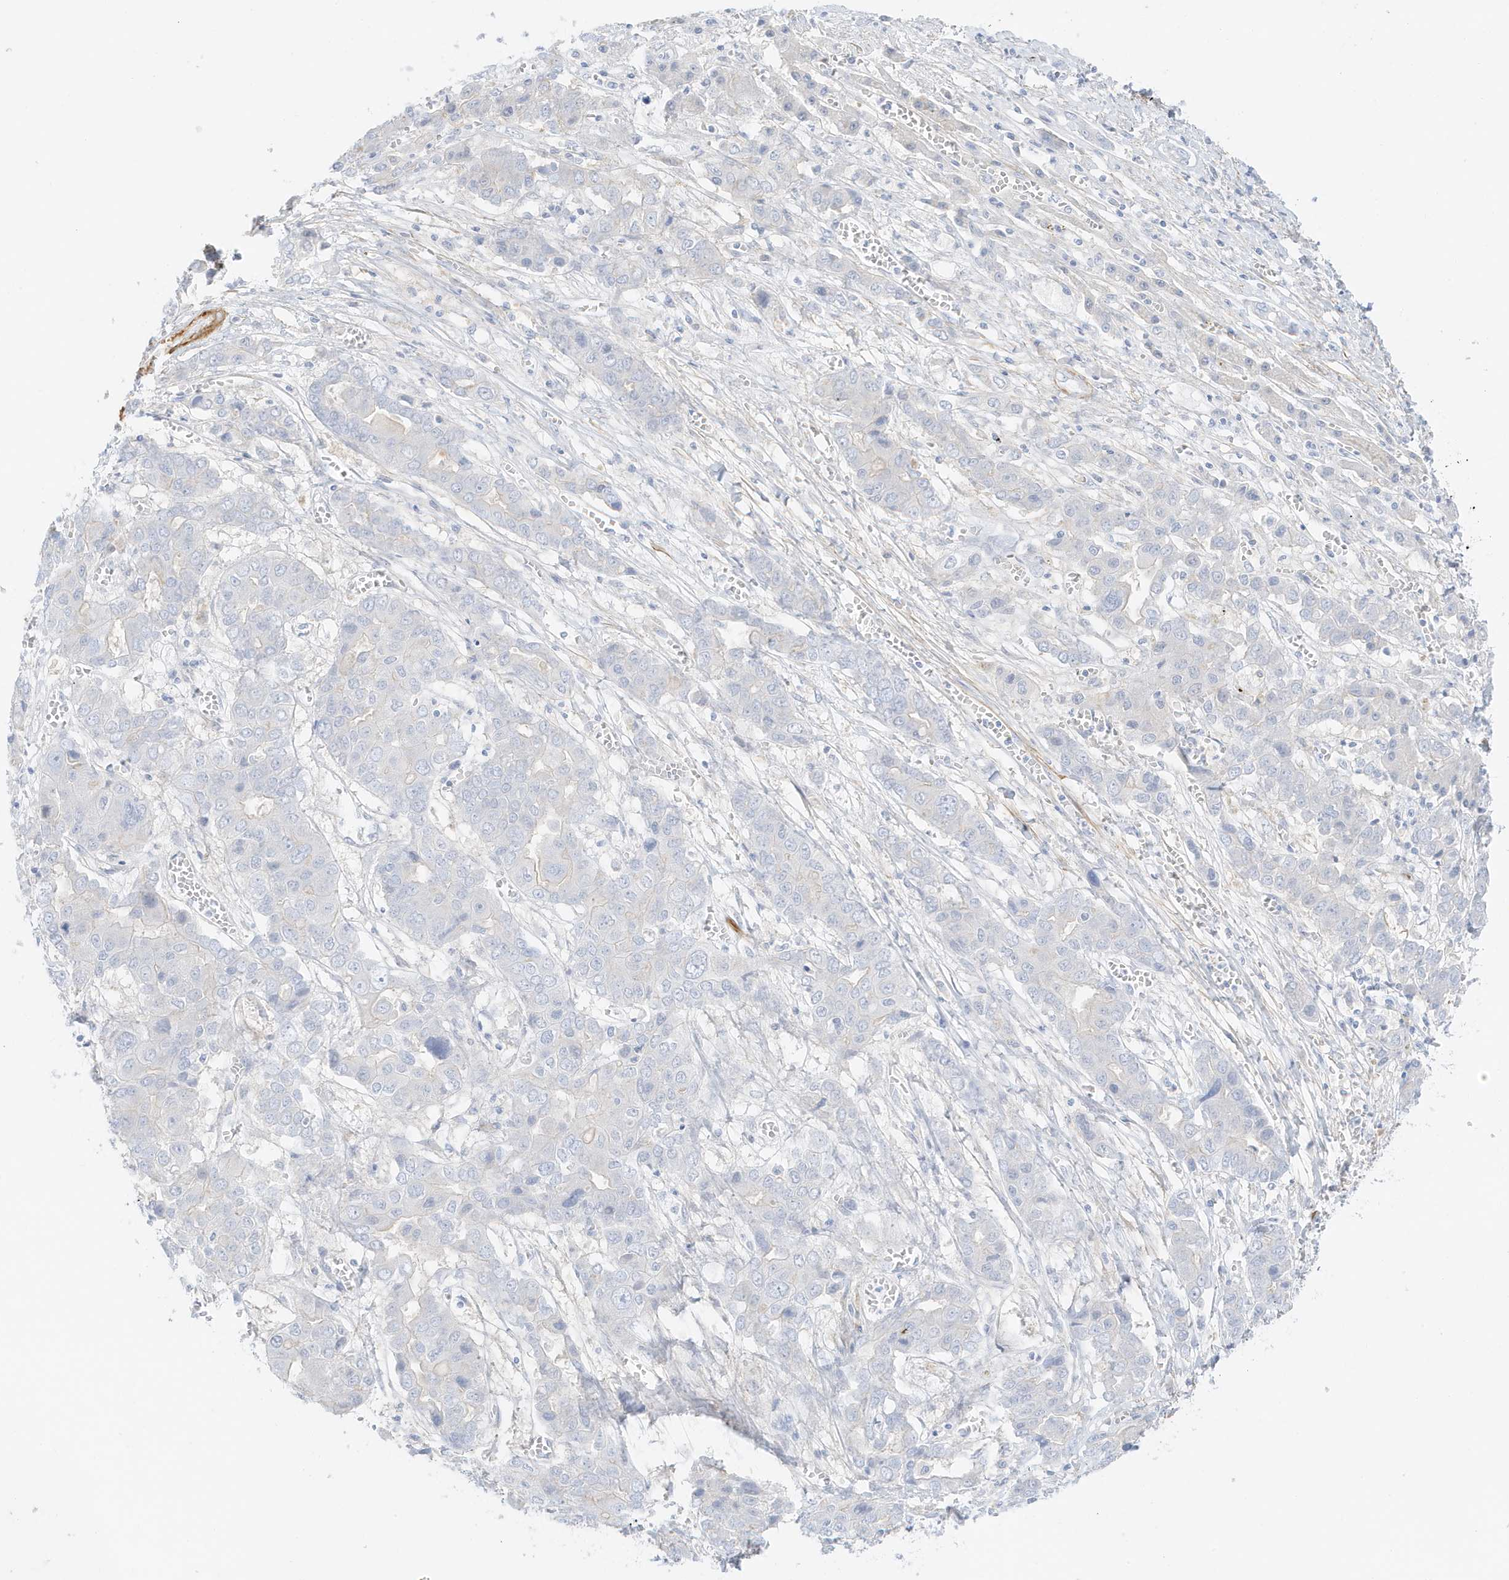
{"staining": {"intensity": "negative", "quantity": "none", "location": "none"}, "tissue": "liver cancer", "cell_type": "Tumor cells", "image_type": "cancer", "snomed": [{"axis": "morphology", "description": "Cholangiocarcinoma"}, {"axis": "topography", "description": "Liver"}], "caption": "Liver cancer was stained to show a protein in brown. There is no significant staining in tumor cells.", "gene": "SLC22A13", "patient": {"sex": "male", "age": 67}}